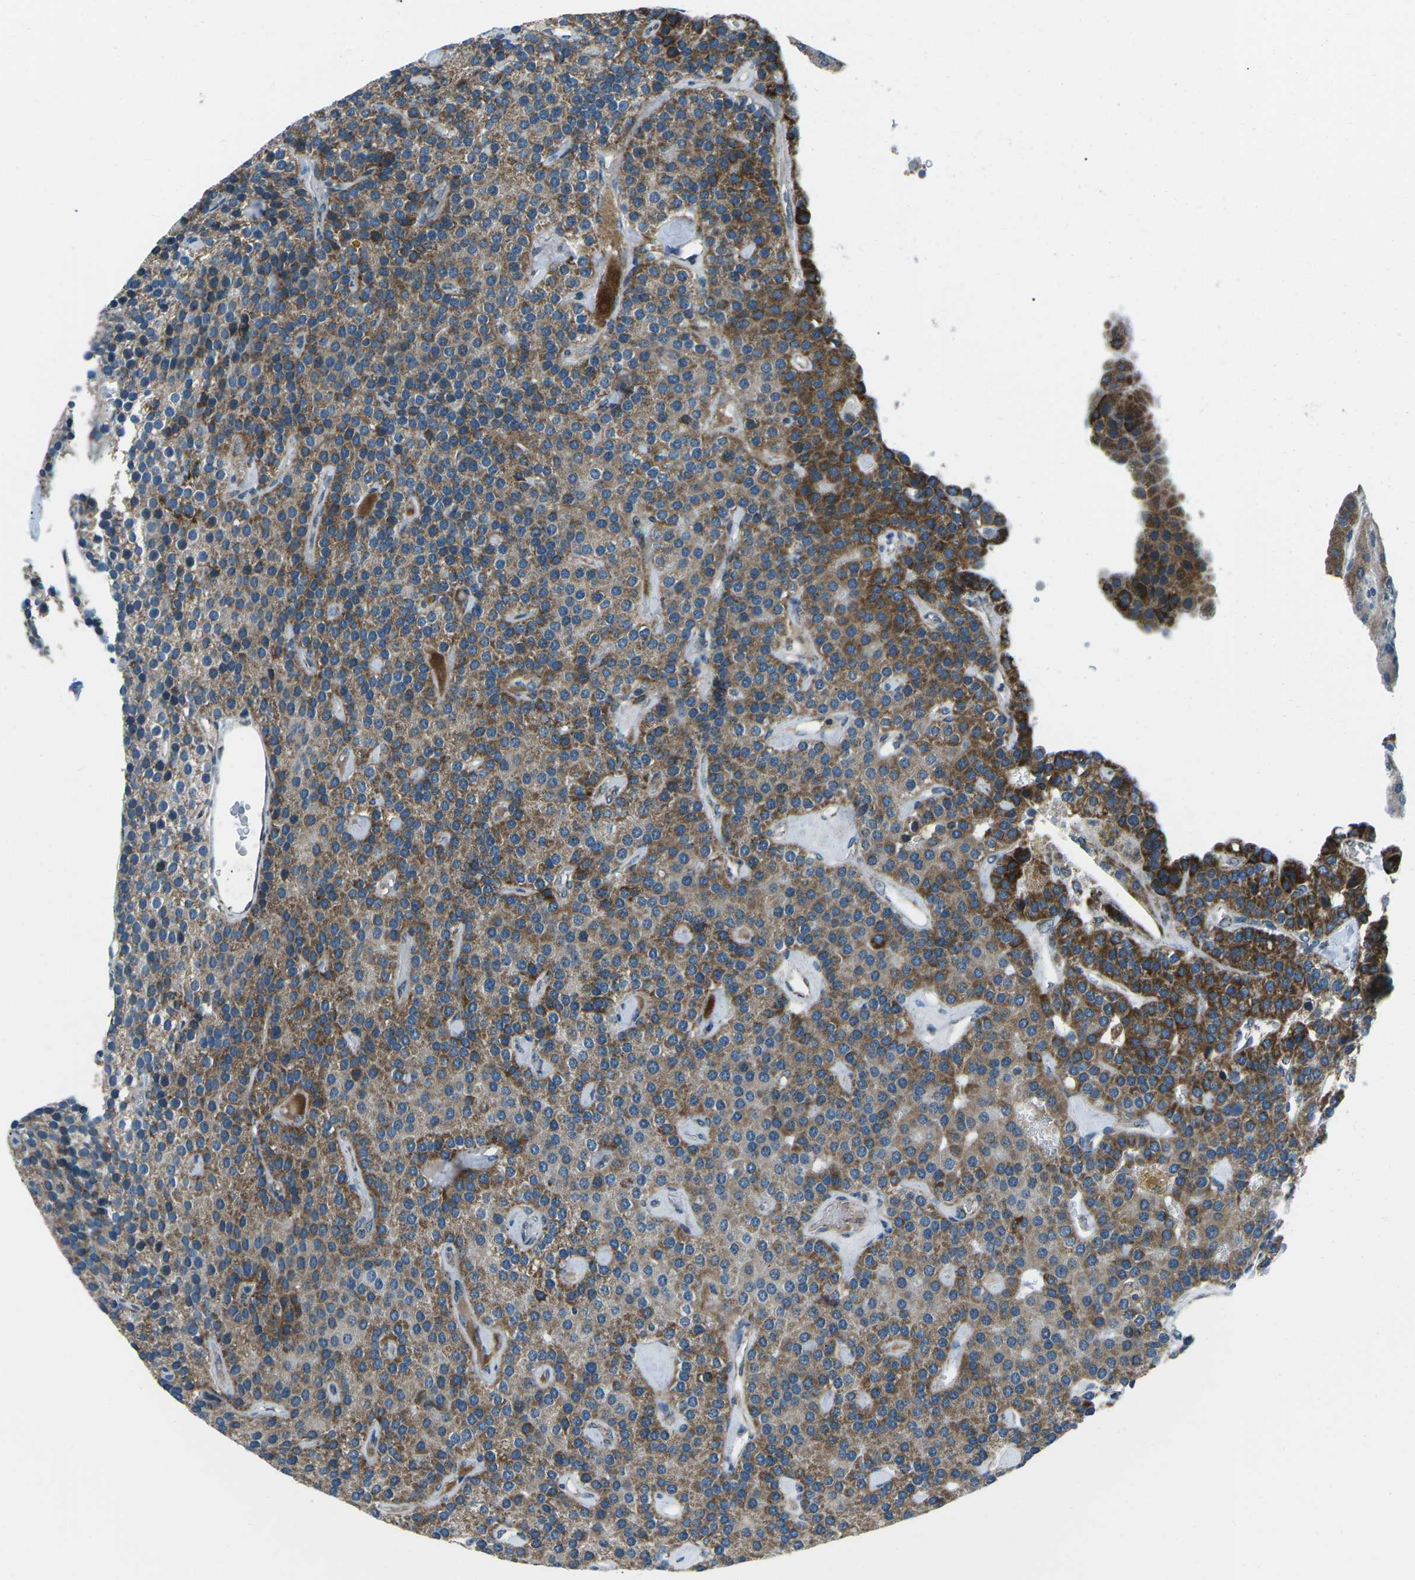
{"staining": {"intensity": "moderate", "quantity": ">75%", "location": "cytoplasmic/membranous"}, "tissue": "parathyroid gland", "cell_type": "Glandular cells", "image_type": "normal", "snomed": [{"axis": "morphology", "description": "Normal tissue, NOS"}, {"axis": "morphology", "description": "Adenoma, NOS"}, {"axis": "topography", "description": "Parathyroid gland"}], "caption": "Immunohistochemistry (DAB (3,3'-diaminobenzidine)) staining of normal human parathyroid gland demonstrates moderate cytoplasmic/membranous protein expression in approximately >75% of glandular cells. The protein of interest is shown in brown color, while the nuclei are stained blue.", "gene": "RFESD", "patient": {"sex": "female", "age": 86}}